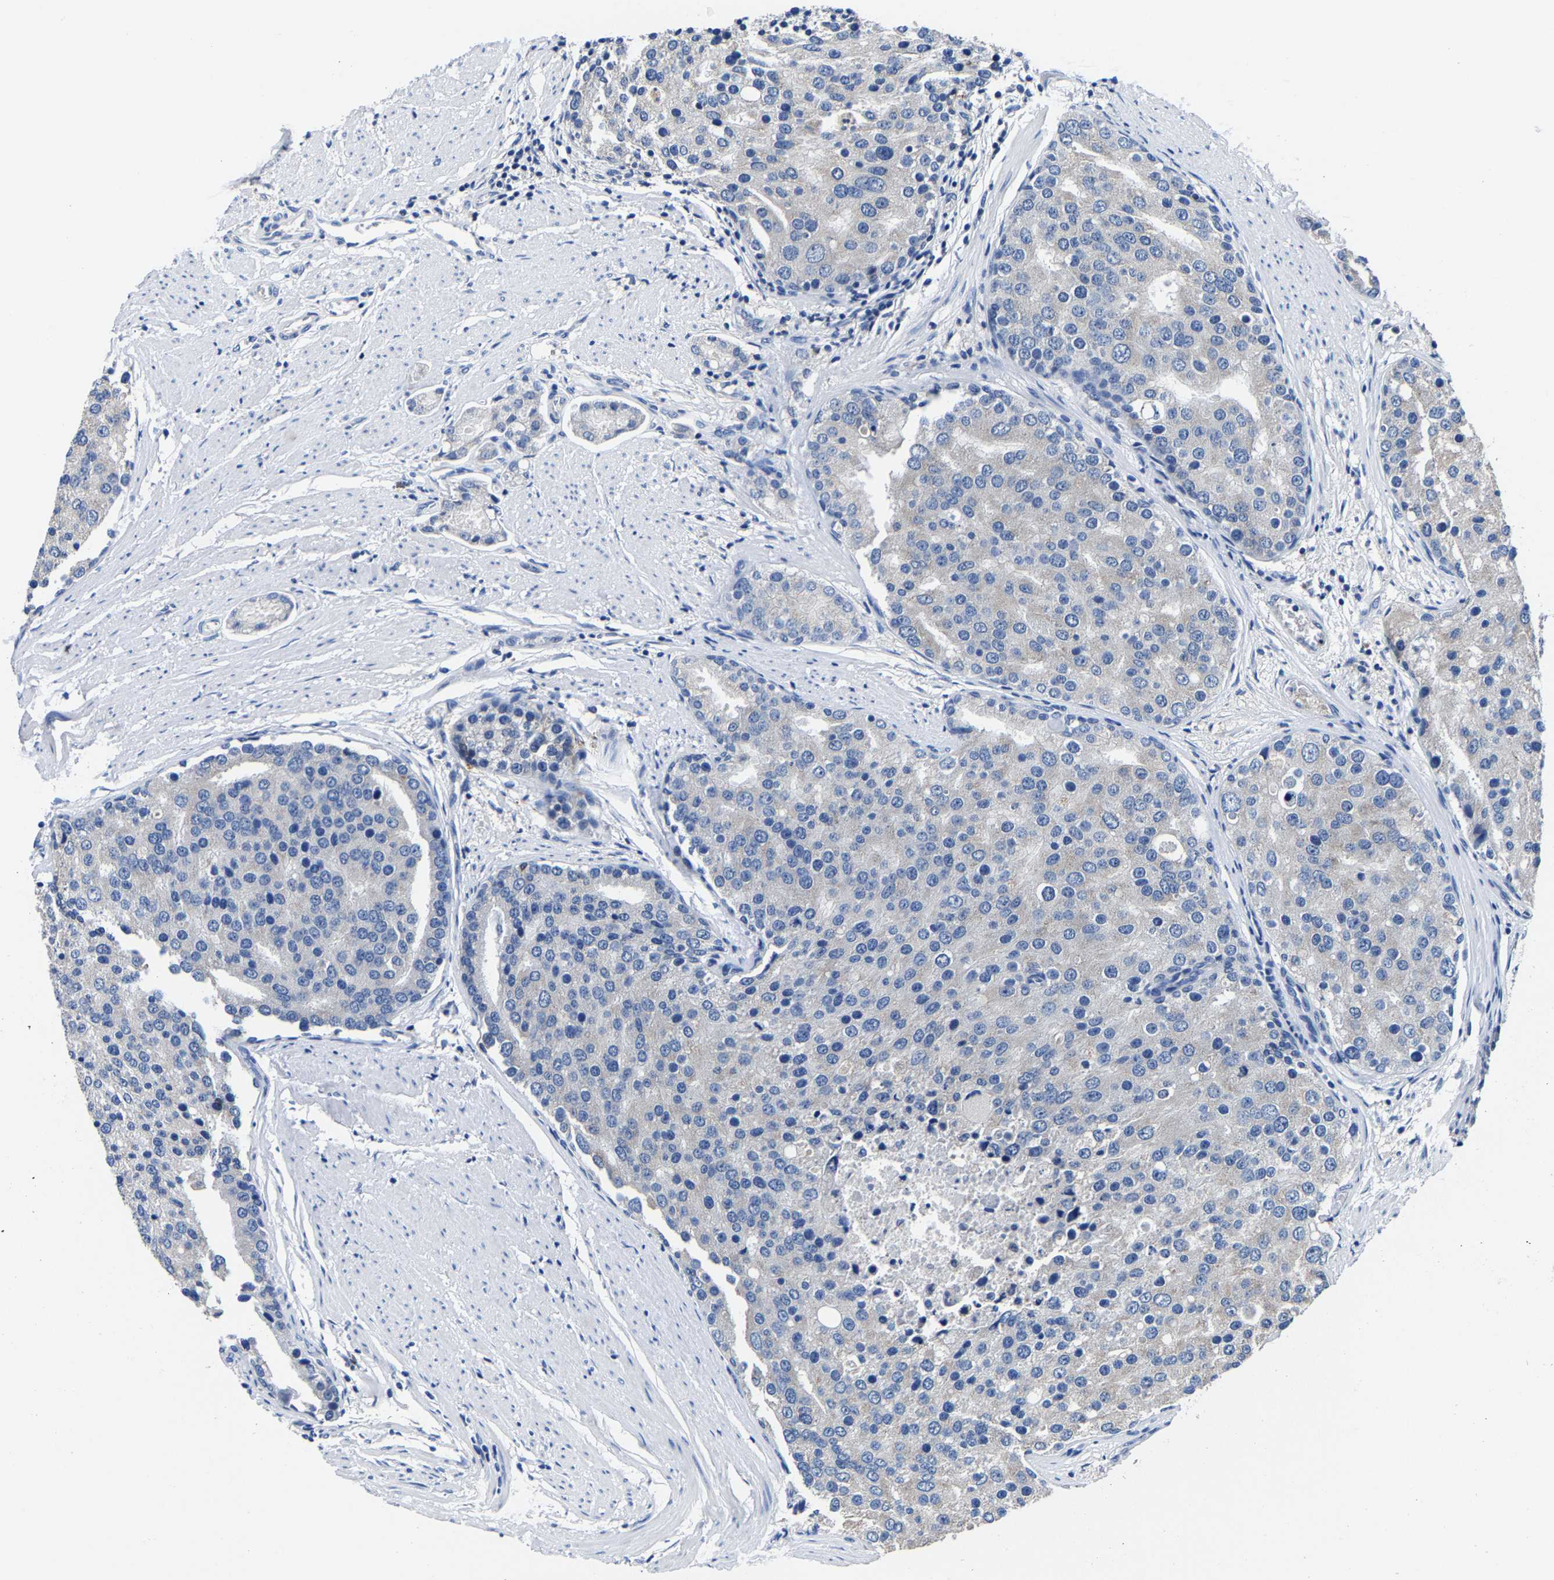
{"staining": {"intensity": "negative", "quantity": "none", "location": "none"}, "tissue": "prostate cancer", "cell_type": "Tumor cells", "image_type": "cancer", "snomed": [{"axis": "morphology", "description": "Adenocarcinoma, High grade"}, {"axis": "topography", "description": "Prostate"}], "caption": "Micrograph shows no protein staining in tumor cells of adenocarcinoma (high-grade) (prostate) tissue.", "gene": "EBAG9", "patient": {"sex": "male", "age": 50}}